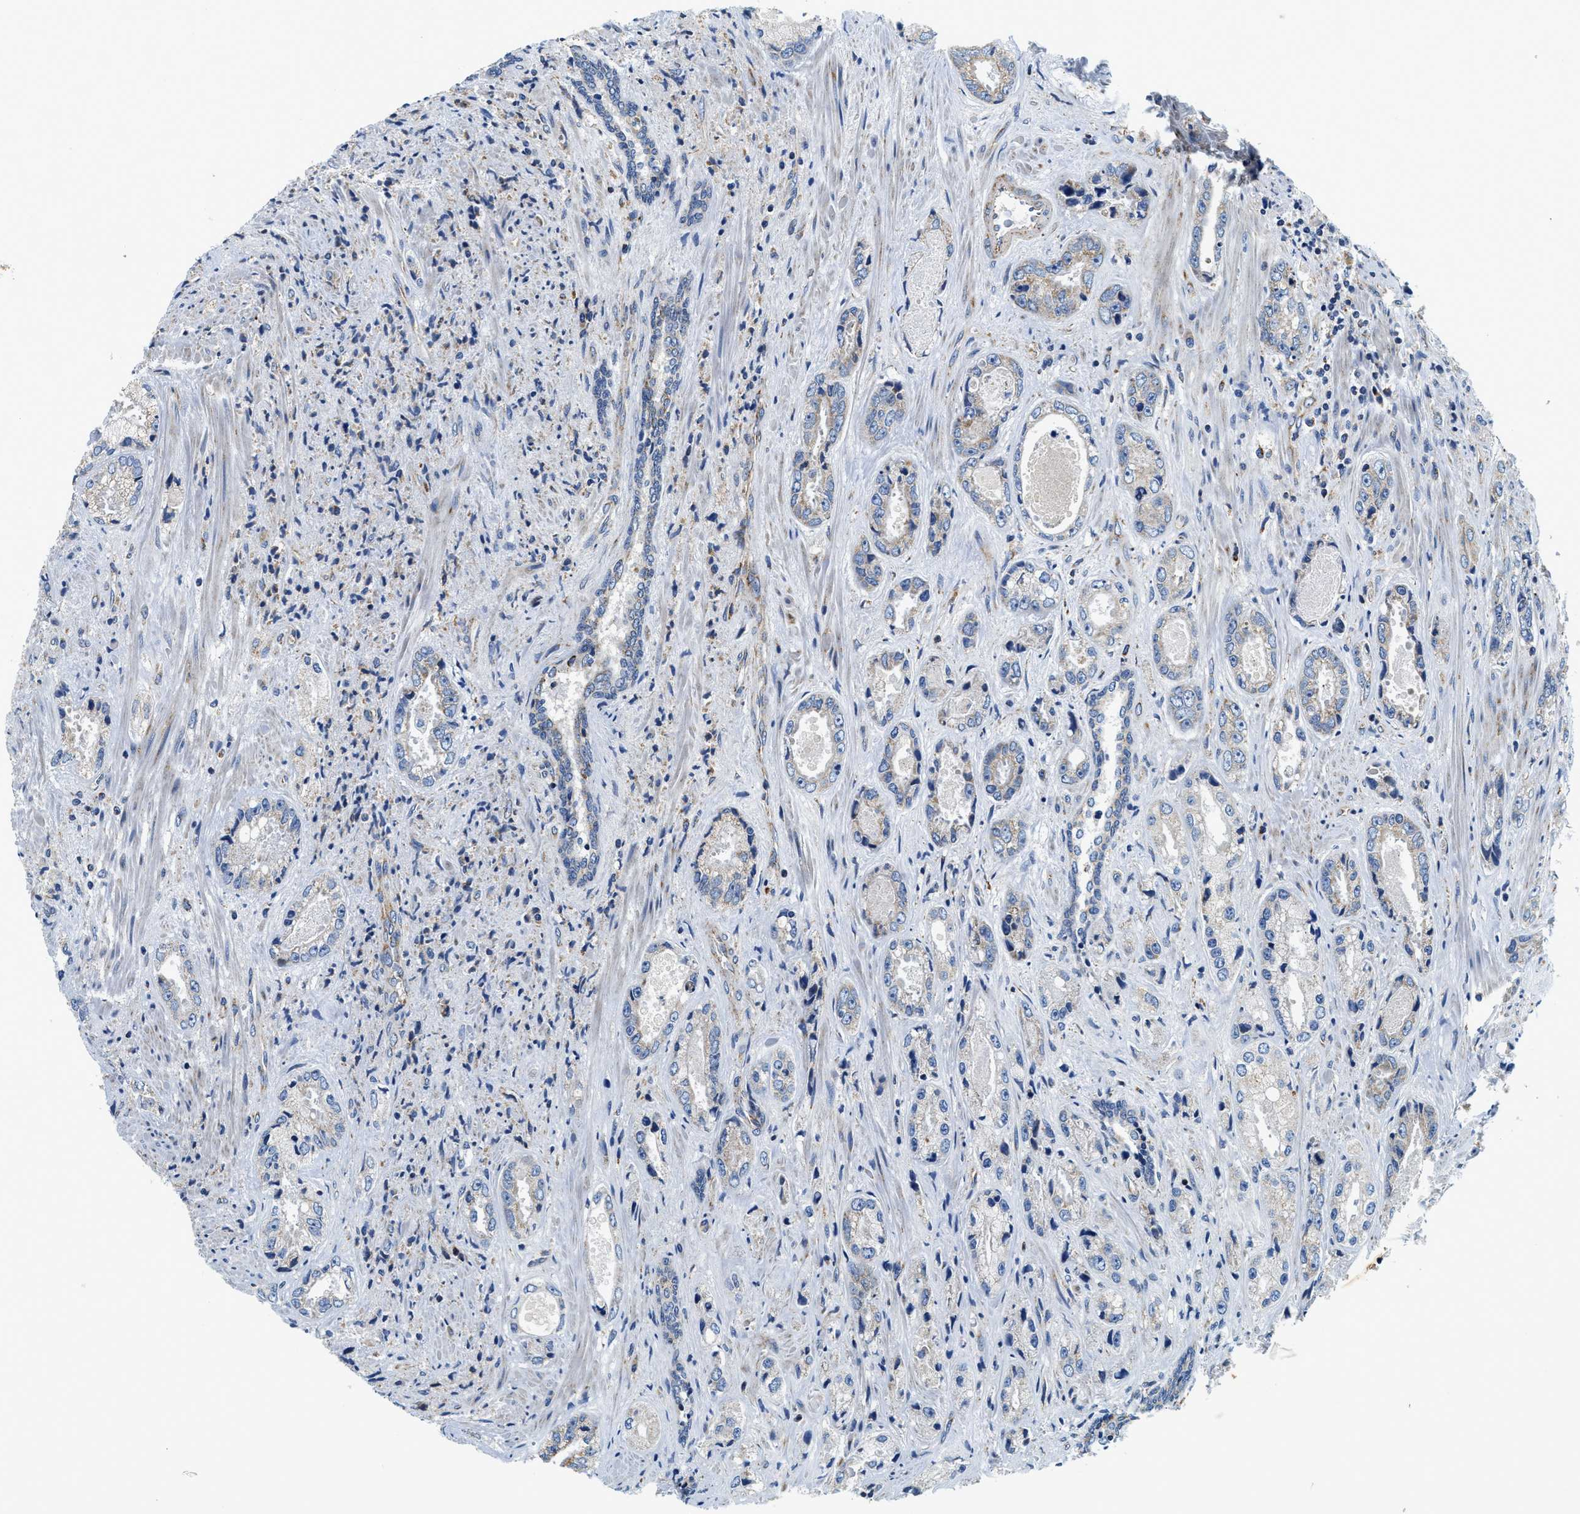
{"staining": {"intensity": "weak", "quantity": "<25%", "location": "cytoplasmic/membranous"}, "tissue": "prostate cancer", "cell_type": "Tumor cells", "image_type": "cancer", "snomed": [{"axis": "morphology", "description": "Adenocarcinoma, High grade"}, {"axis": "topography", "description": "Prostate"}], "caption": "Tumor cells are negative for protein expression in human prostate high-grade adenocarcinoma.", "gene": "SAMD4B", "patient": {"sex": "male", "age": 61}}